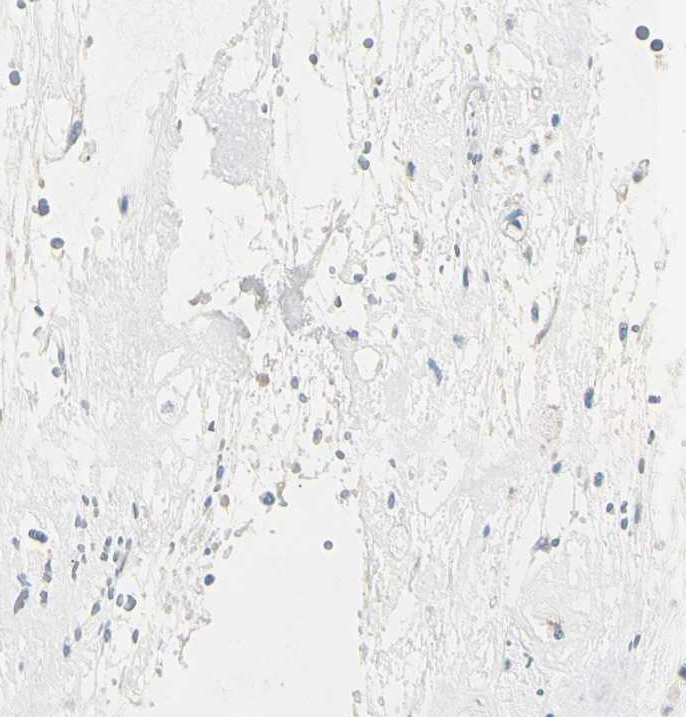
{"staining": {"intensity": "weak", "quantity": ">75%", "location": "cytoplasmic/membranous"}, "tissue": "head and neck cancer", "cell_type": "Tumor cells", "image_type": "cancer", "snomed": [{"axis": "morphology", "description": "Adenocarcinoma, NOS"}, {"axis": "morphology", "description": "Adenoma, NOS"}, {"axis": "topography", "description": "Head-Neck"}], "caption": "This histopathology image reveals immunohistochemistry (IHC) staining of human head and neck cancer, with low weak cytoplasmic/membranous expression in approximately >75% of tumor cells.", "gene": "EPHA3", "patient": {"sex": "female", "age": 55}}